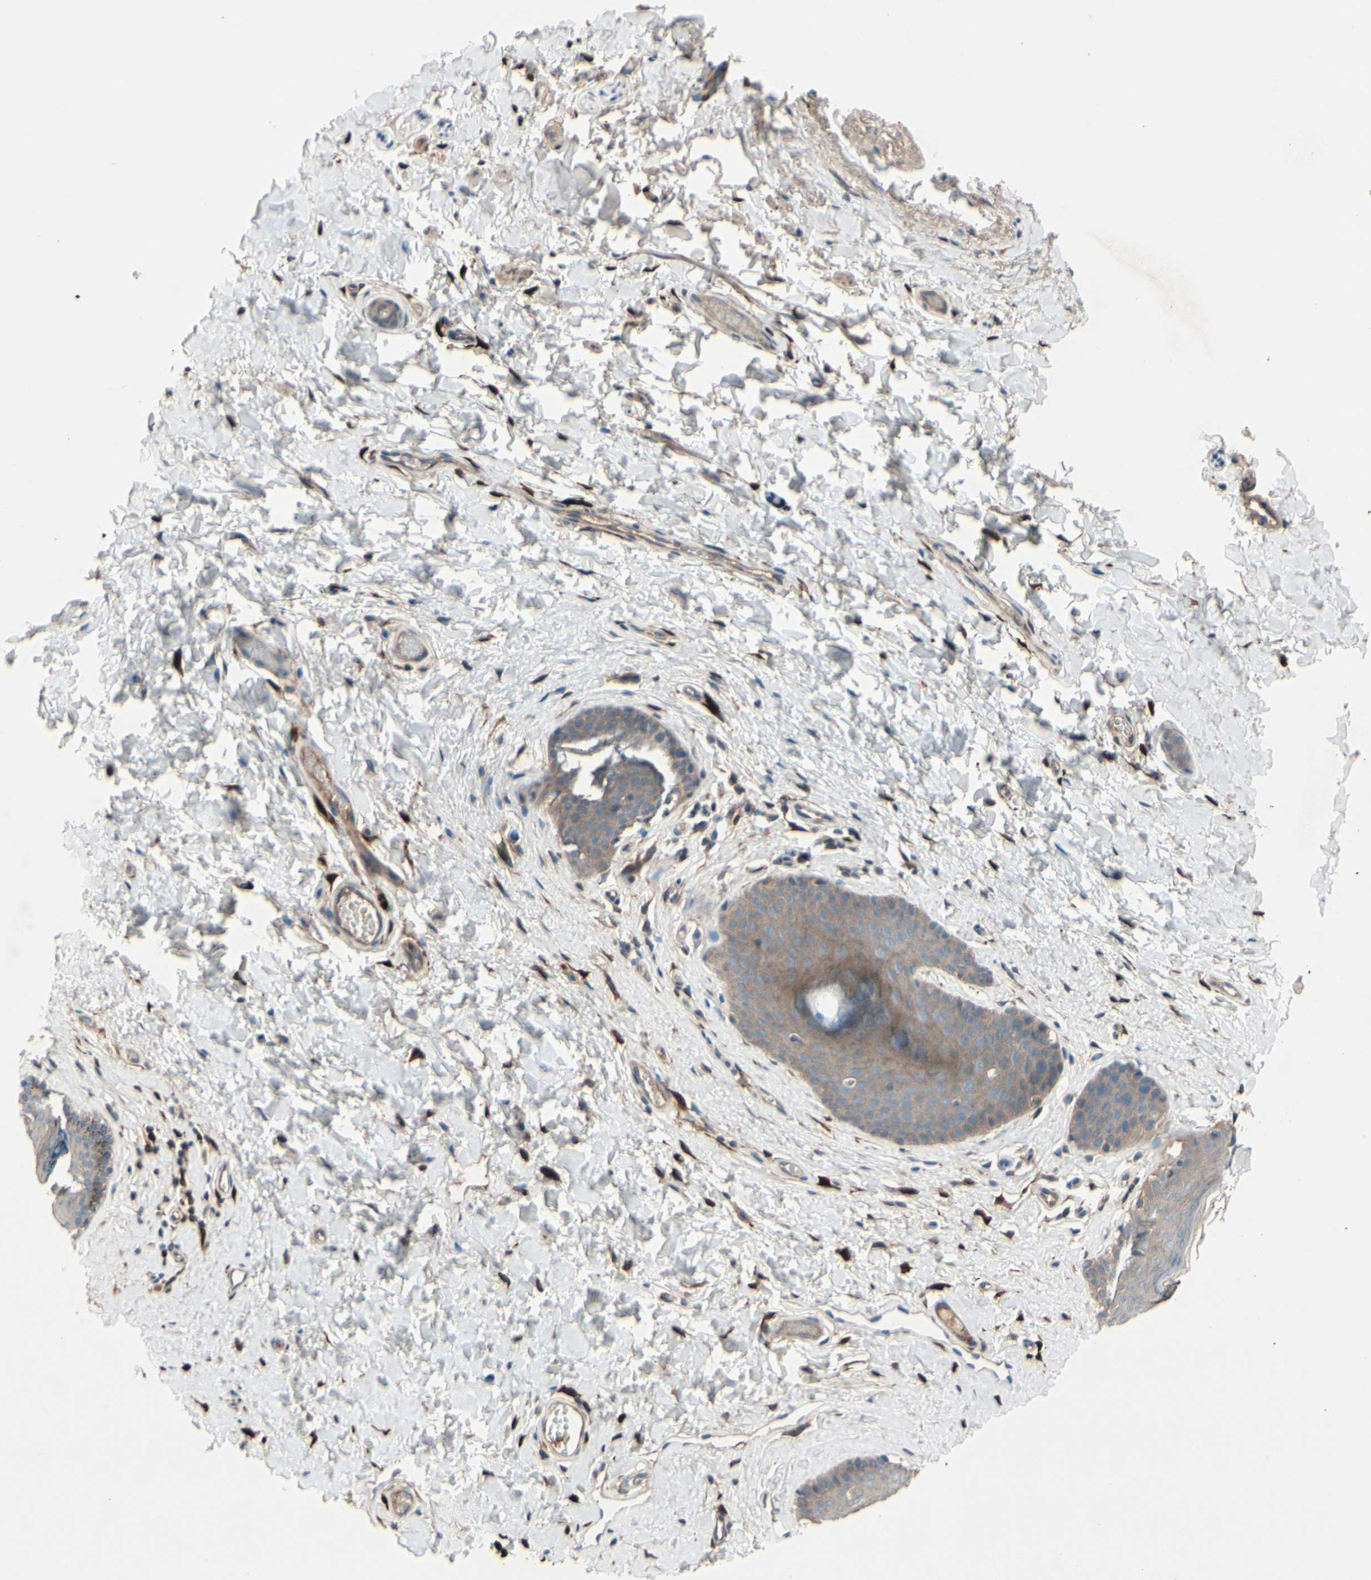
{"staining": {"intensity": "moderate", "quantity": ">75%", "location": "cytoplasmic/membranous"}, "tissue": "skin", "cell_type": "Epidermal cells", "image_type": "normal", "snomed": [{"axis": "morphology", "description": "Normal tissue, NOS"}, {"axis": "morphology", "description": "Inflammation, NOS"}, {"axis": "topography", "description": "Vulva"}], "caption": "Skin stained with immunohistochemistry shows moderate cytoplasmic/membranous positivity in about >75% of epidermal cells.", "gene": "ICAM5", "patient": {"sex": "female", "age": 84}}